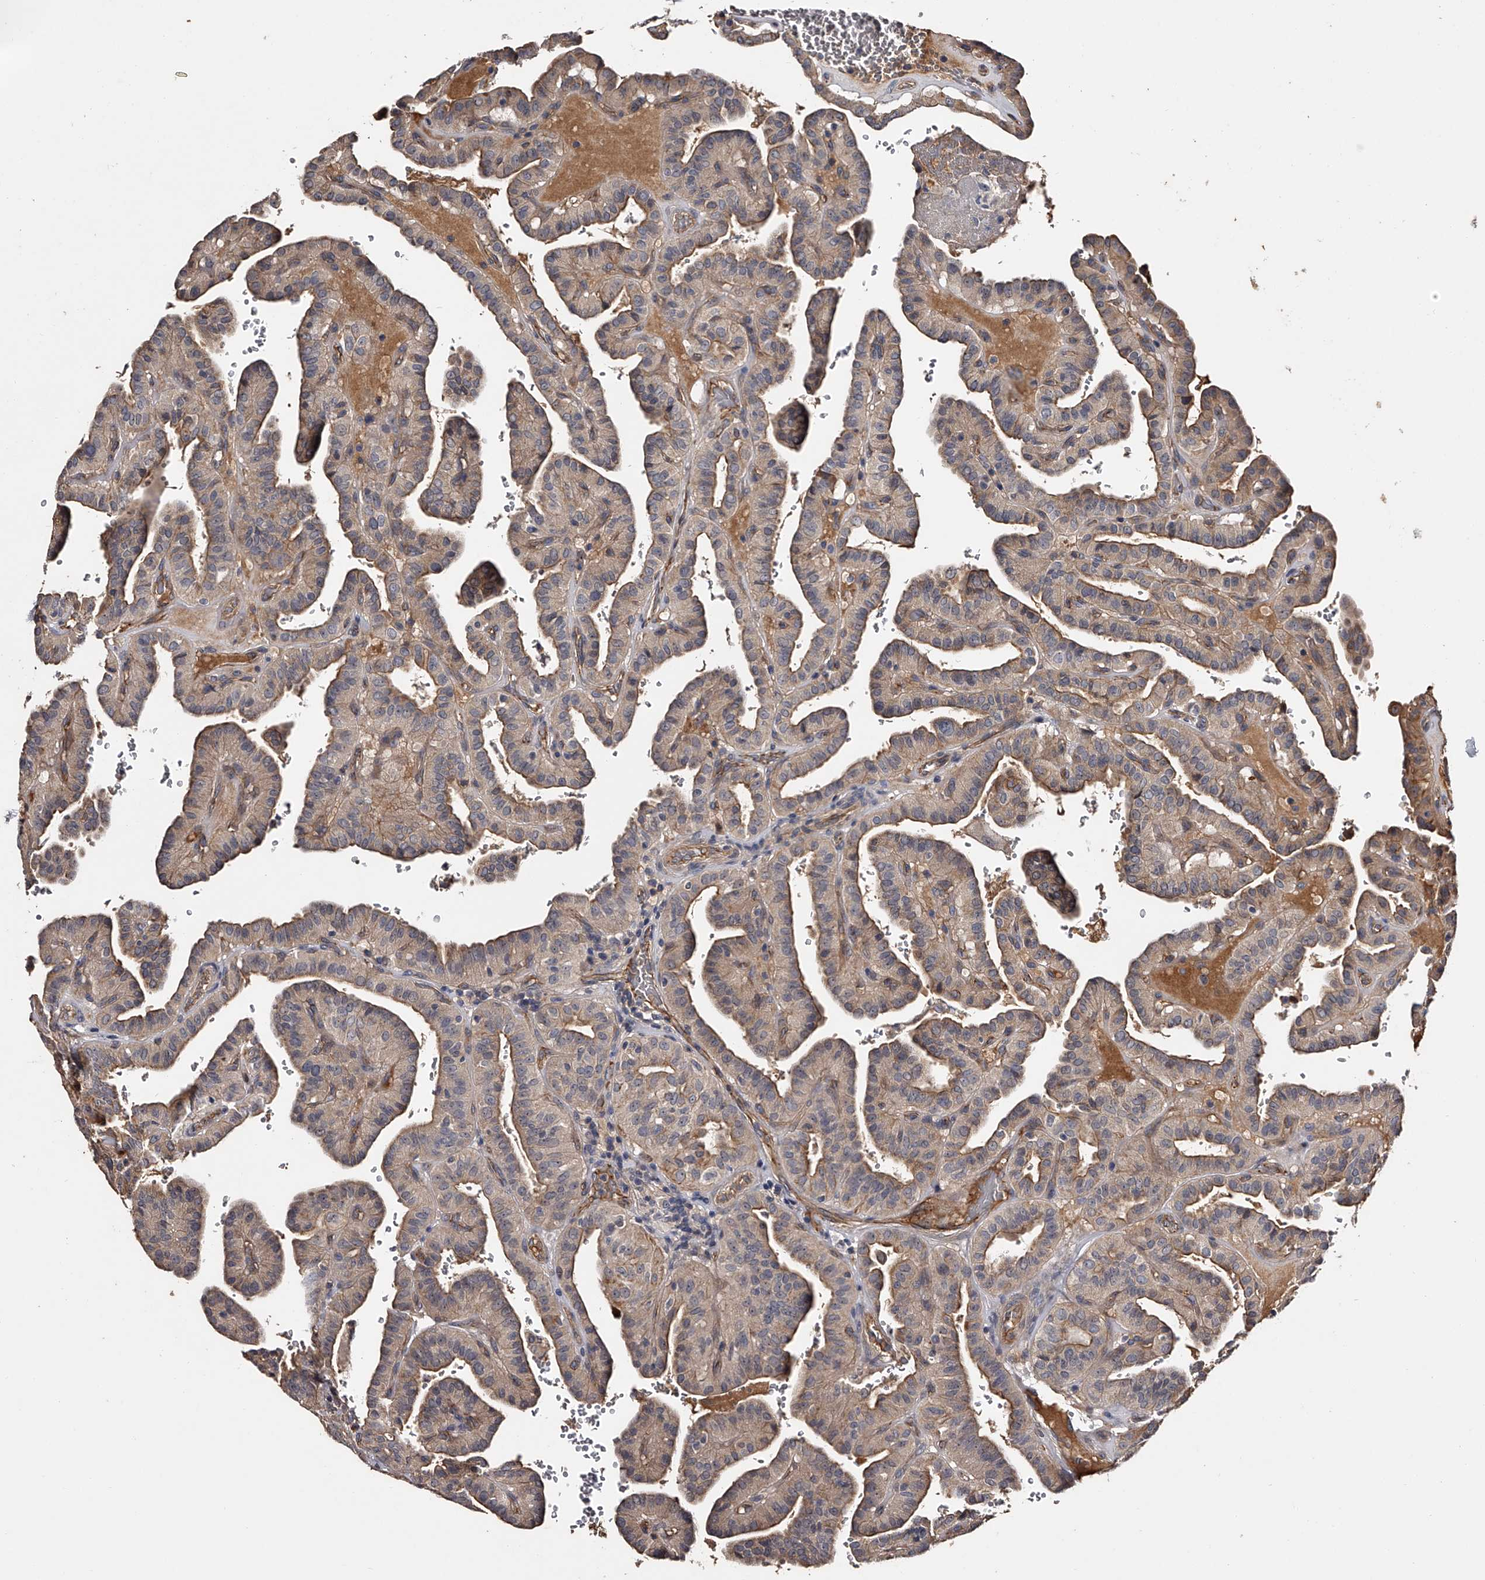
{"staining": {"intensity": "moderate", "quantity": "25%-75%", "location": "cytoplasmic/membranous"}, "tissue": "thyroid cancer", "cell_type": "Tumor cells", "image_type": "cancer", "snomed": [{"axis": "morphology", "description": "Papillary adenocarcinoma, NOS"}, {"axis": "topography", "description": "Thyroid gland"}], "caption": "Immunohistochemical staining of human thyroid cancer exhibits medium levels of moderate cytoplasmic/membranous staining in approximately 25%-75% of tumor cells.", "gene": "MDN1", "patient": {"sex": "male", "age": 77}}